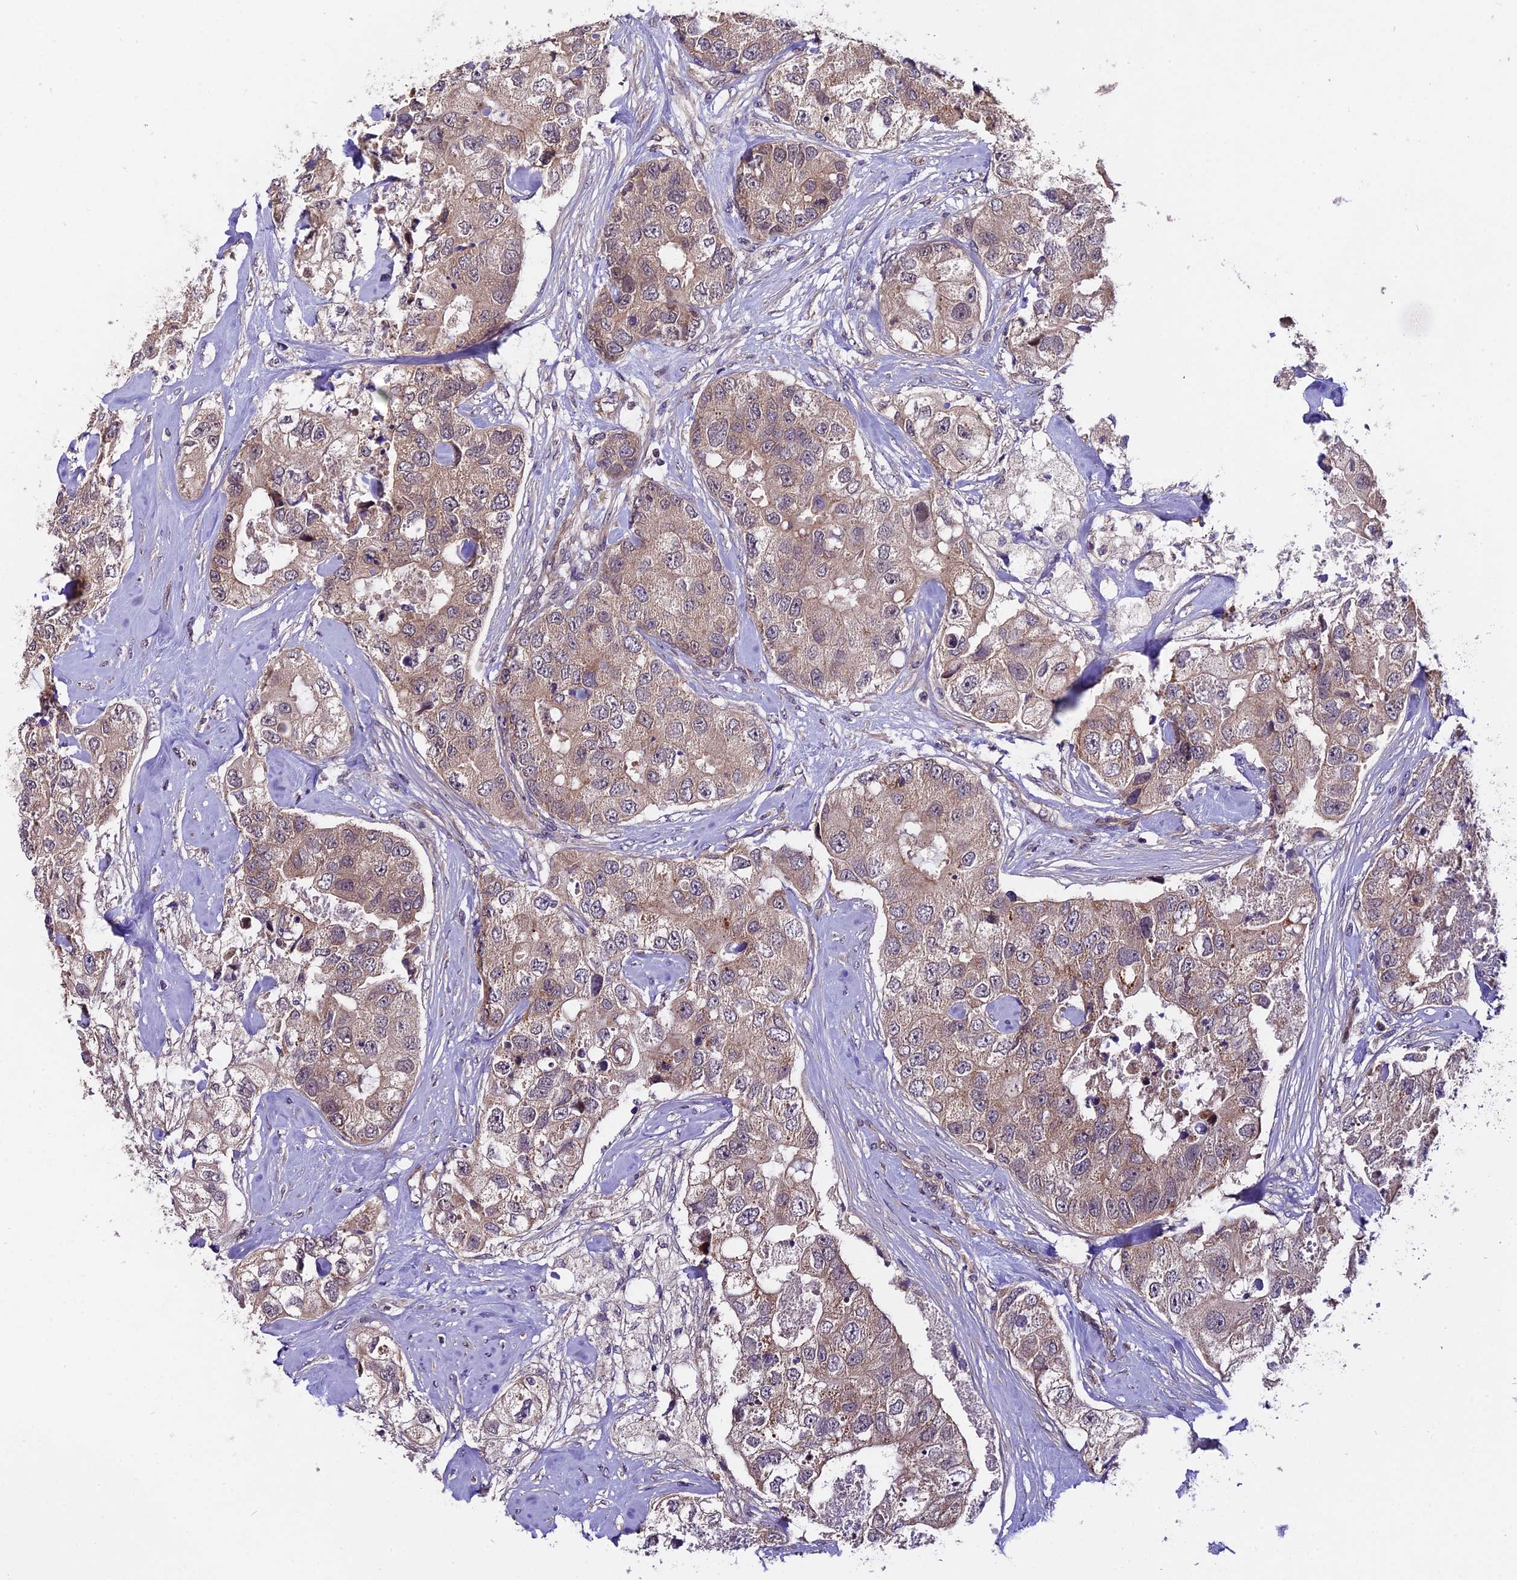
{"staining": {"intensity": "weak", "quantity": ">75%", "location": "cytoplasmic/membranous"}, "tissue": "breast cancer", "cell_type": "Tumor cells", "image_type": "cancer", "snomed": [{"axis": "morphology", "description": "Duct carcinoma"}, {"axis": "topography", "description": "Breast"}], "caption": "Breast intraductal carcinoma stained with DAB immunohistochemistry (IHC) exhibits low levels of weak cytoplasmic/membranous positivity in approximately >75% of tumor cells.", "gene": "TRMT1", "patient": {"sex": "female", "age": 62}}